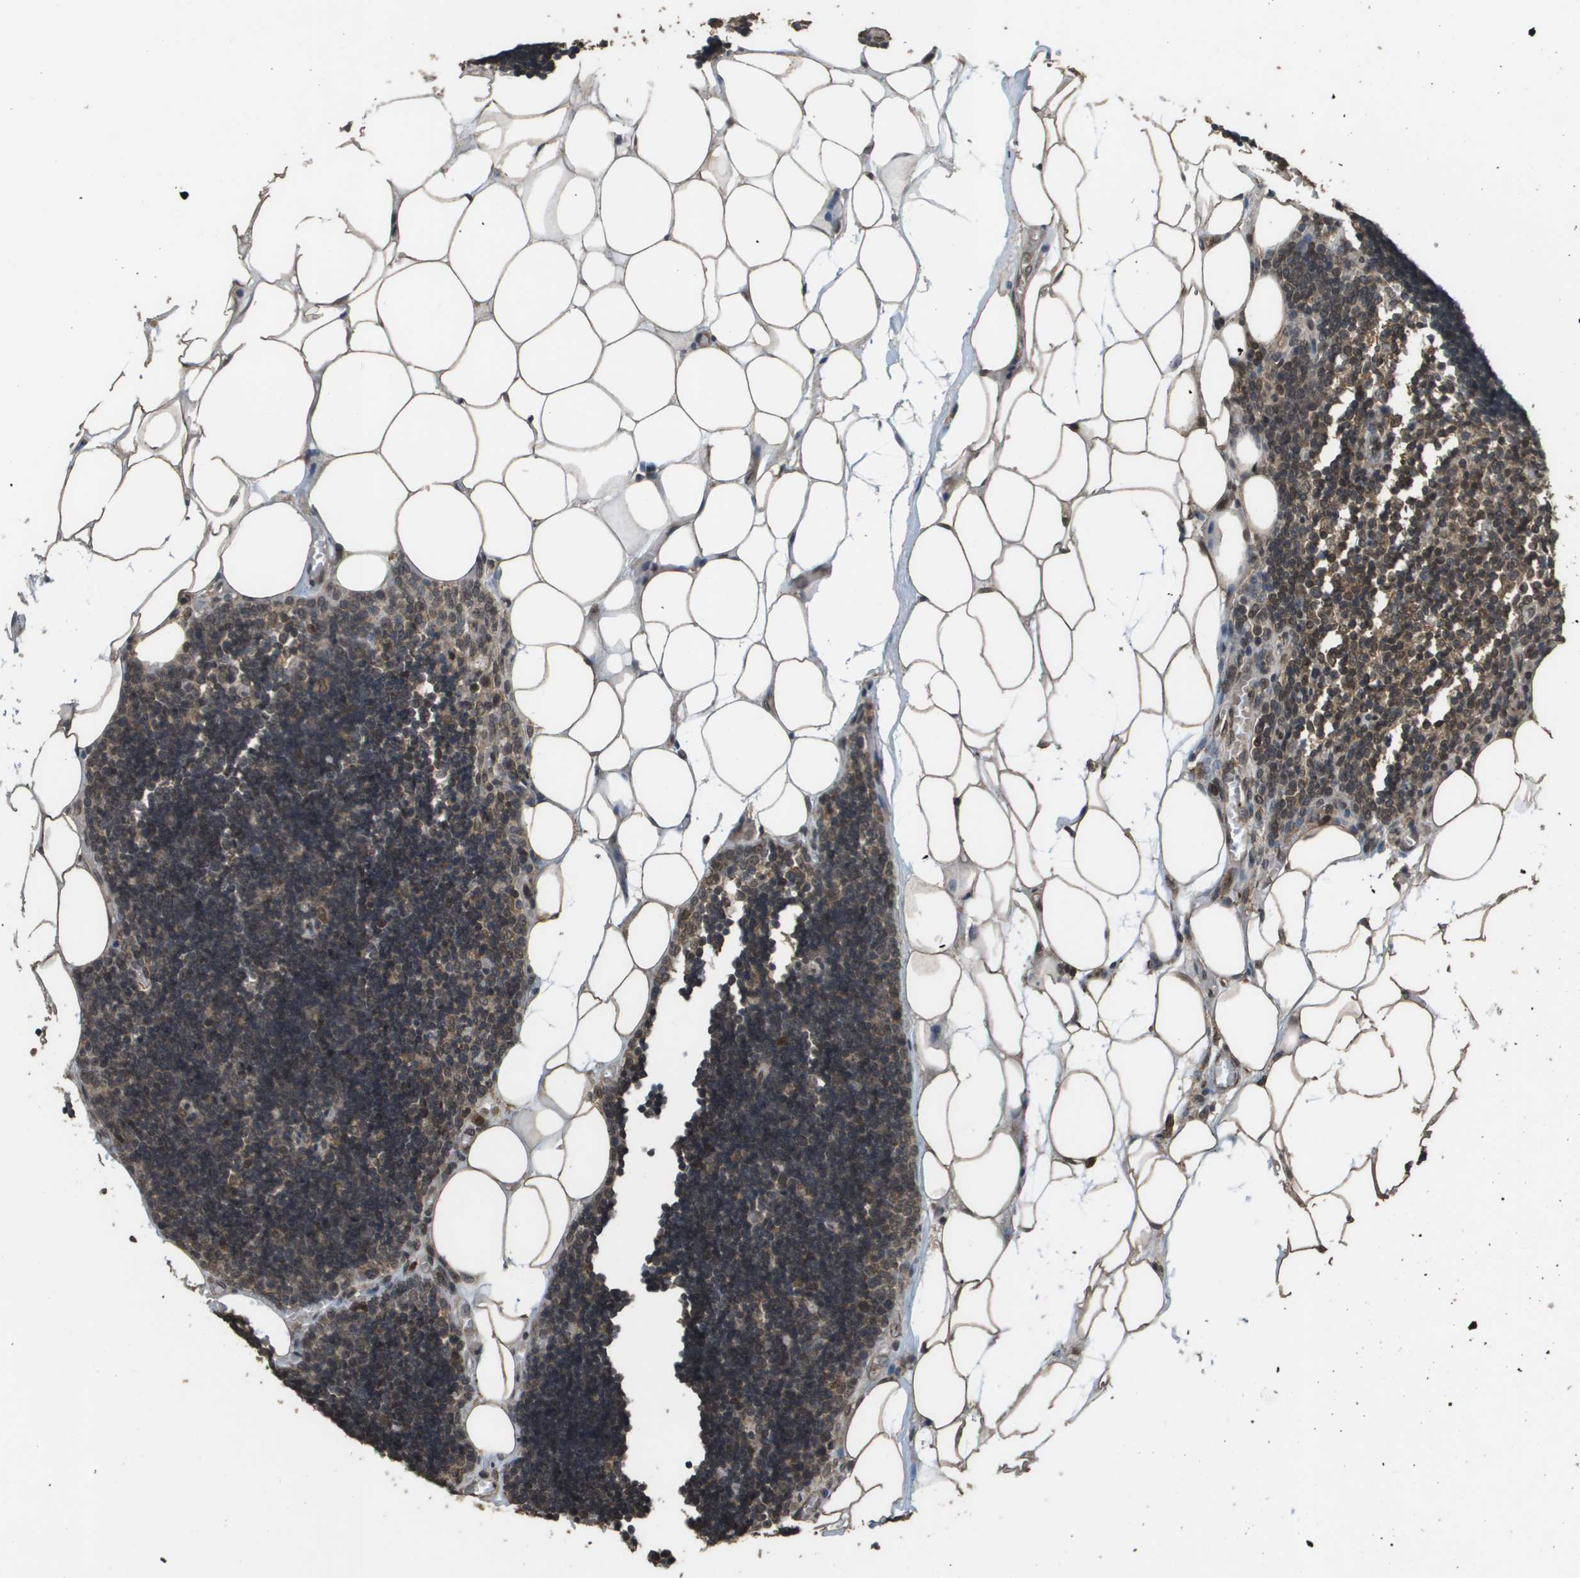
{"staining": {"intensity": "moderate", "quantity": "<25%", "location": "cytoplasmic/membranous,nuclear"}, "tissue": "lymph node", "cell_type": "Germinal center cells", "image_type": "normal", "snomed": [{"axis": "morphology", "description": "Normal tissue, NOS"}, {"axis": "topography", "description": "Lymph node"}], "caption": "Lymph node stained with a brown dye demonstrates moderate cytoplasmic/membranous,nuclear positive expression in about <25% of germinal center cells.", "gene": "AXIN2", "patient": {"sex": "male", "age": 33}}